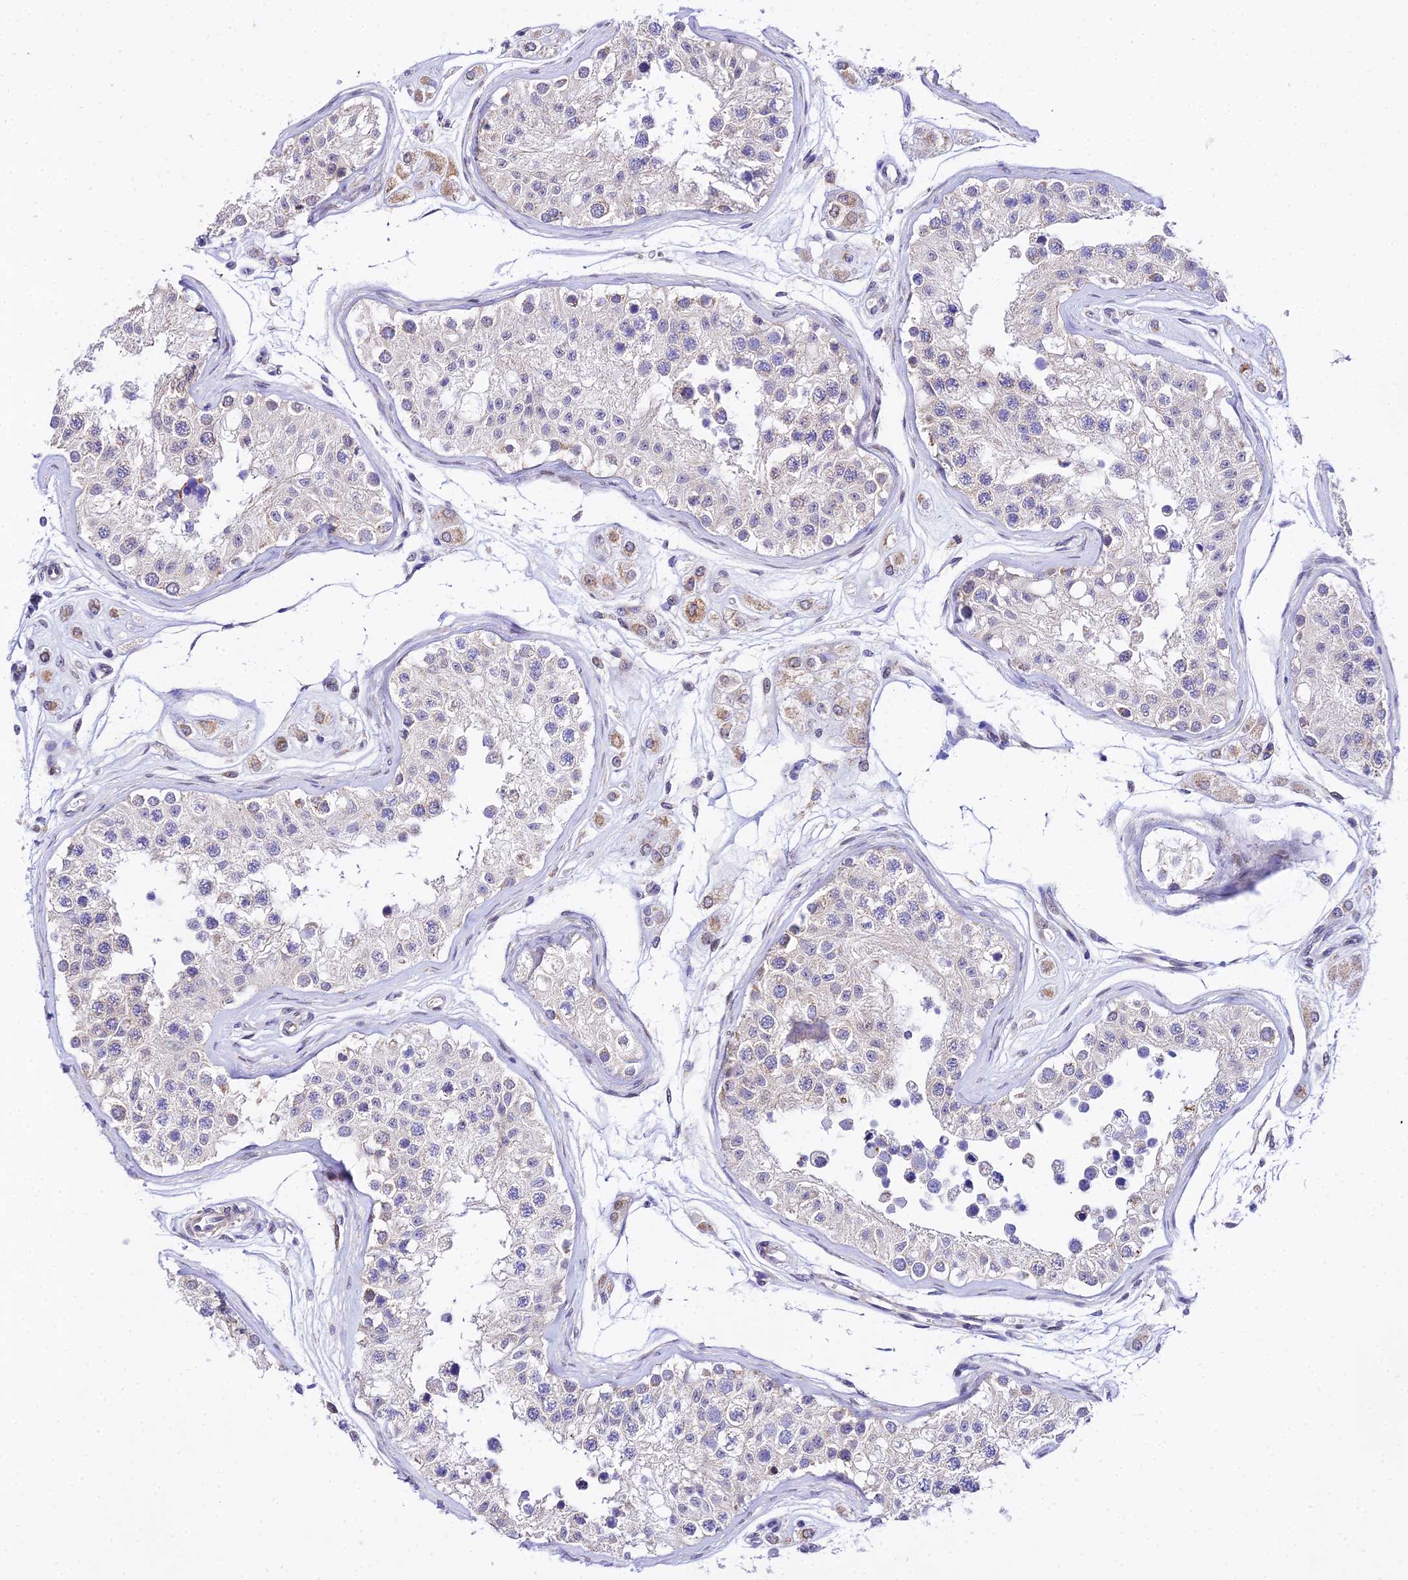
{"staining": {"intensity": "weak", "quantity": "<25%", "location": "cytoplasmic/membranous"}, "tissue": "testis", "cell_type": "Cells in seminiferous ducts", "image_type": "normal", "snomed": [{"axis": "morphology", "description": "Normal tissue, NOS"}, {"axis": "morphology", "description": "Adenocarcinoma, metastatic, NOS"}, {"axis": "topography", "description": "Testis"}], "caption": "DAB immunohistochemical staining of normal human testis exhibits no significant staining in cells in seminiferous ducts.", "gene": "ATP5PB", "patient": {"sex": "male", "age": 26}}